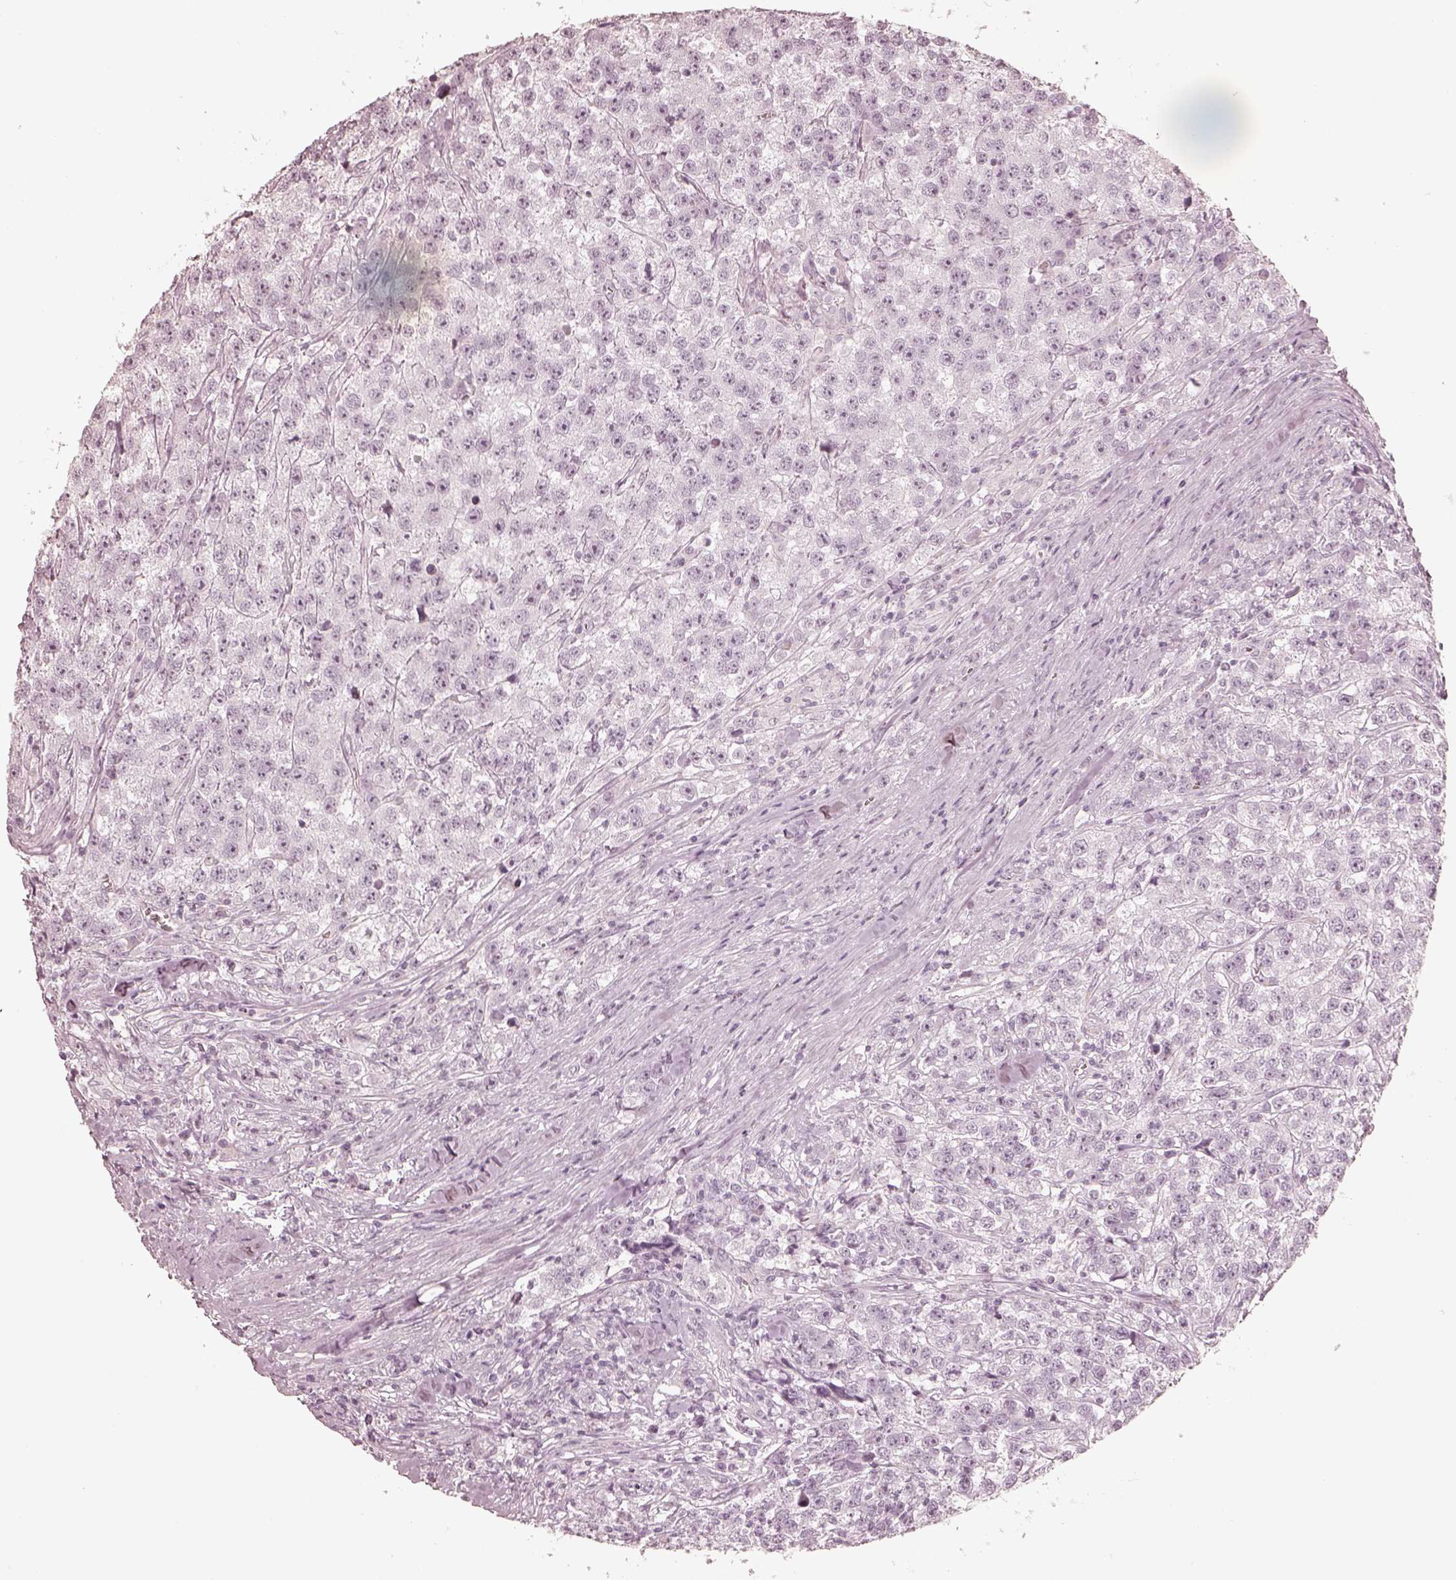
{"staining": {"intensity": "negative", "quantity": "none", "location": "none"}, "tissue": "testis cancer", "cell_type": "Tumor cells", "image_type": "cancer", "snomed": [{"axis": "morphology", "description": "Seminoma, NOS"}, {"axis": "topography", "description": "Testis"}], "caption": "Immunohistochemical staining of testis cancer (seminoma) reveals no significant staining in tumor cells. (DAB (3,3'-diaminobenzidine) immunohistochemistry (IHC) visualized using brightfield microscopy, high magnification).", "gene": "CALR3", "patient": {"sex": "male", "age": 59}}